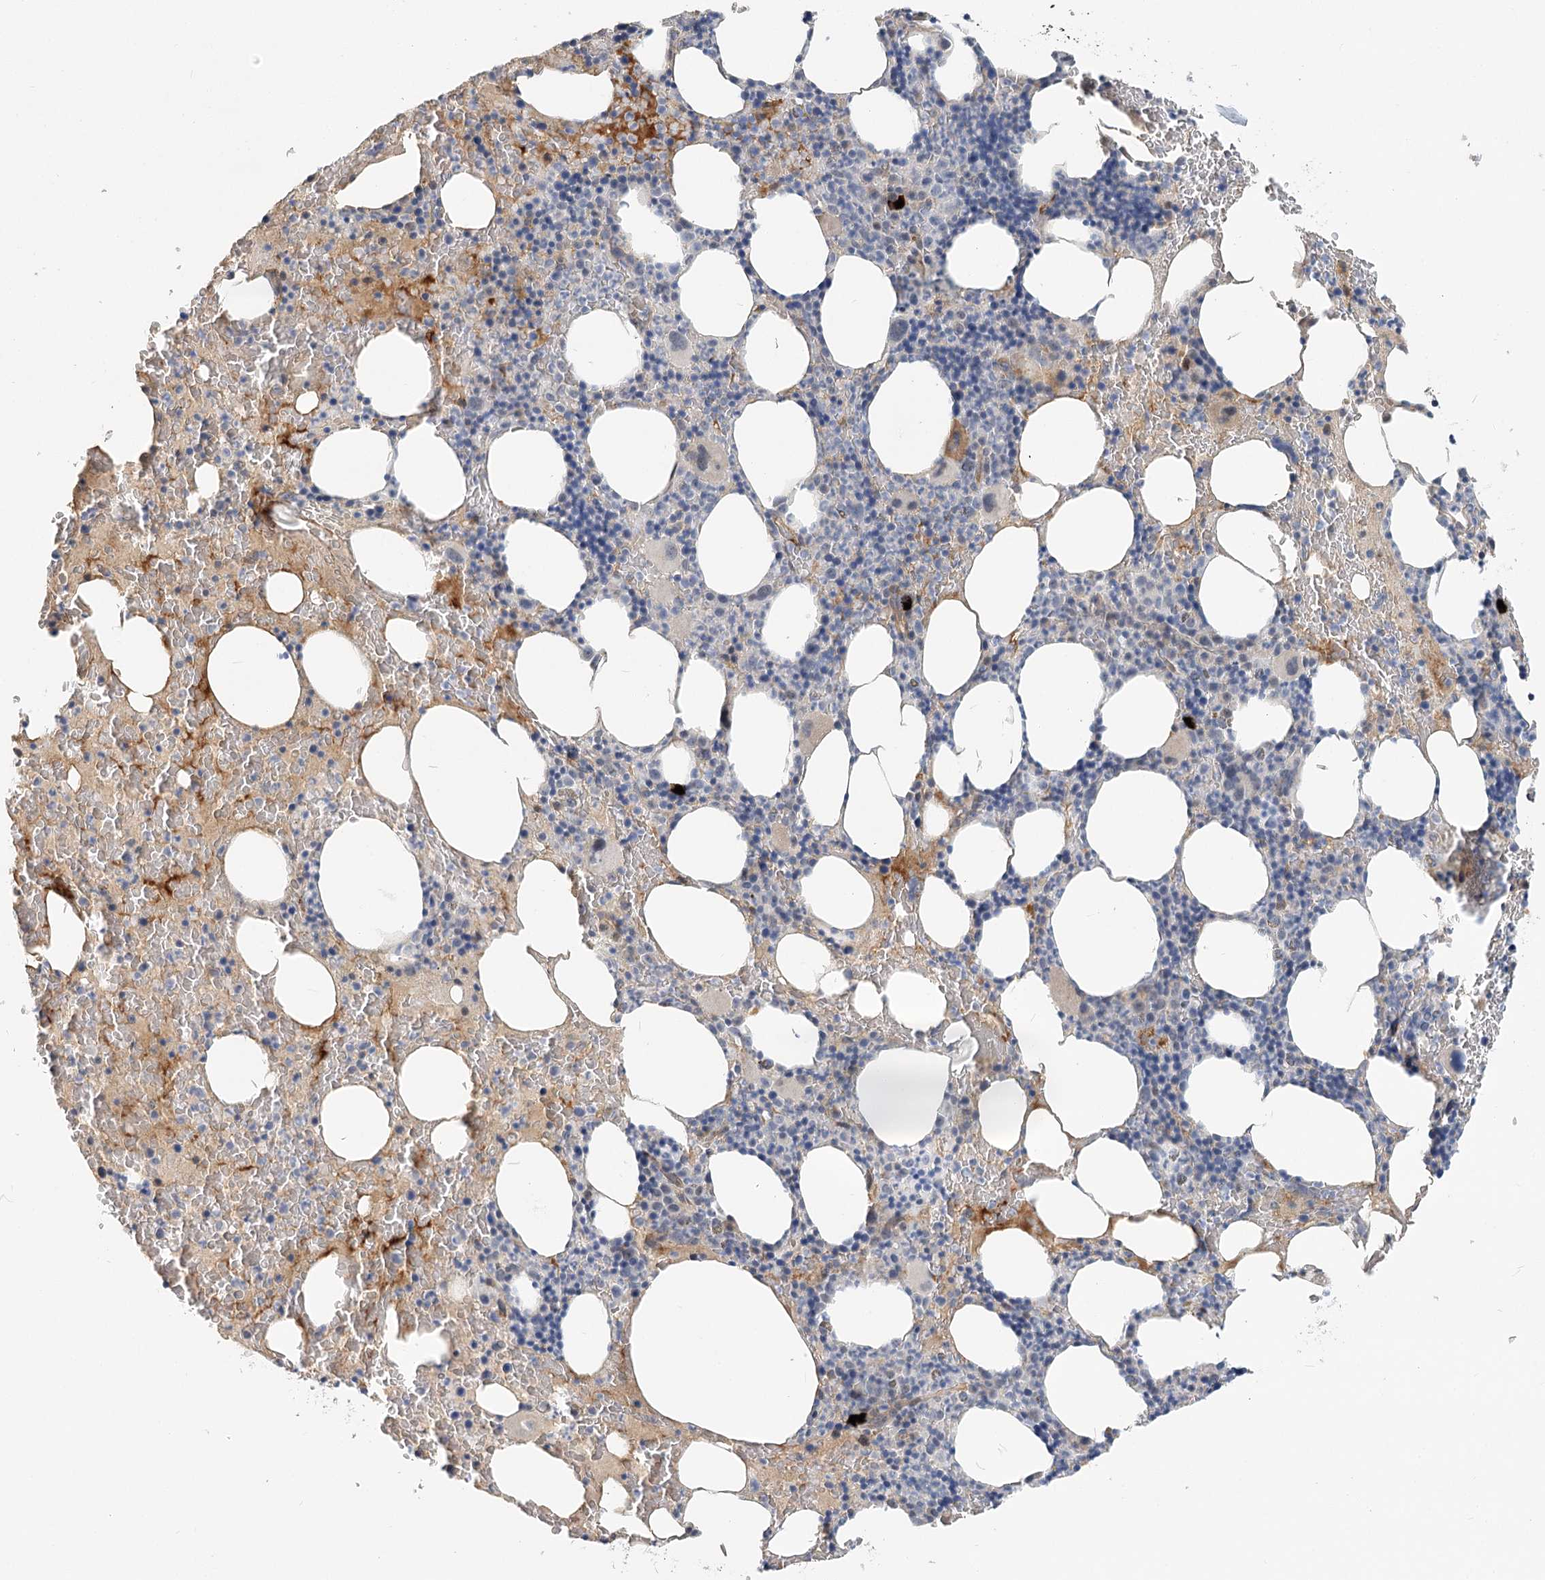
{"staining": {"intensity": "negative", "quantity": "none", "location": "none"}, "tissue": "bone marrow", "cell_type": "Hematopoietic cells", "image_type": "normal", "snomed": [{"axis": "morphology", "description": "Normal tissue, NOS"}, {"axis": "topography", "description": "Bone marrow"}], "caption": "Benign bone marrow was stained to show a protein in brown. There is no significant staining in hematopoietic cells. The staining is performed using DAB brown chromogen with nuclei counter-stained in using hematoxylin.", "gene": "GUCY2C", "patient": {"sex": "male", "age": 62}}